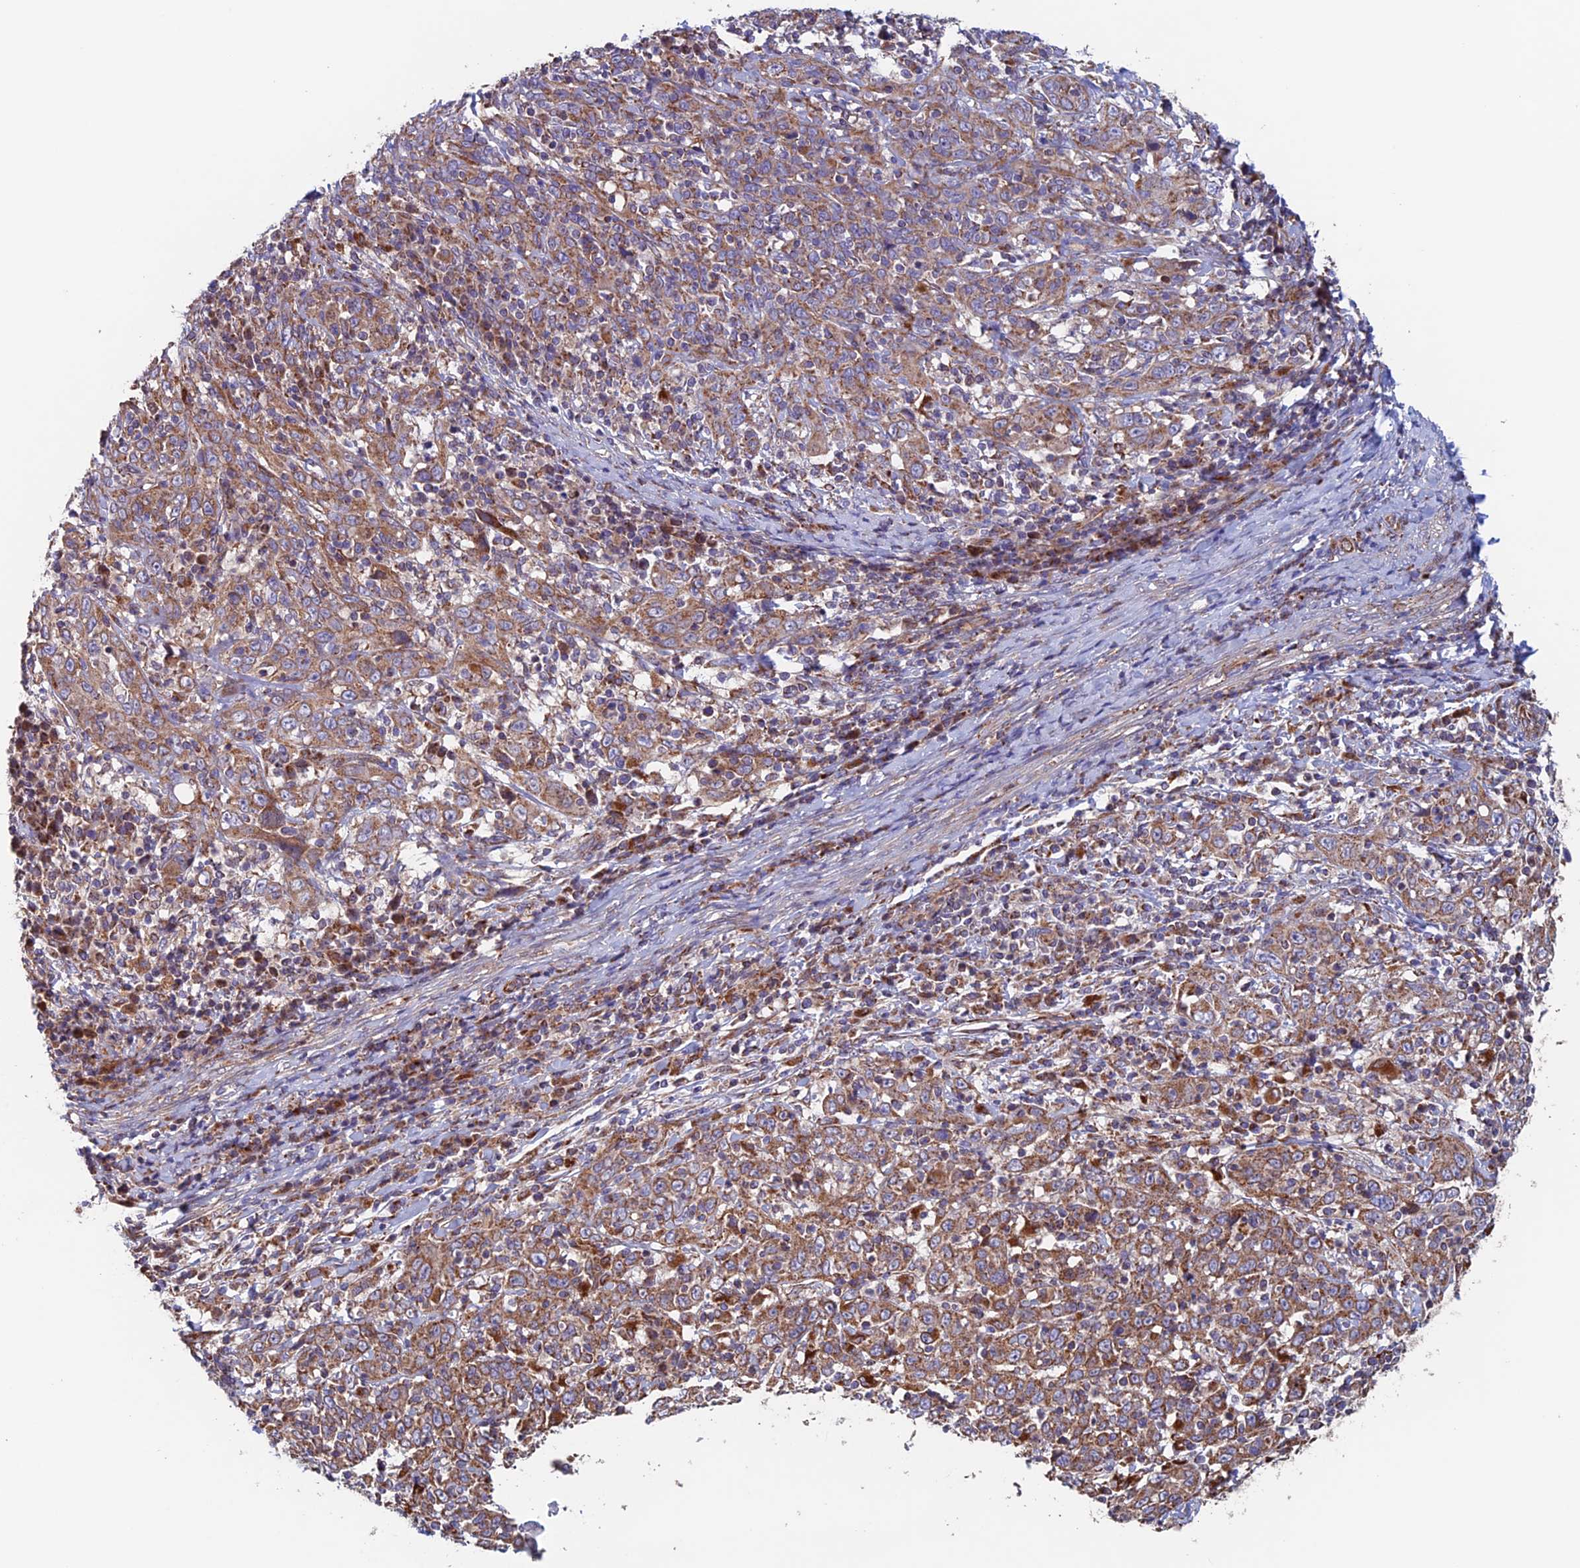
{"staining": {"intensity": "moderate", "quantity": ">75%", "location": "cytoplasmic/membranous"}, "tissue": "cervical cancer", "cell_type": "Tumor cells", "image_type": "cancer", "snomed": [{"axis": "morphology", "description": "Squamous cell carcinoma, NOS"}, {"axis": "topography", "description": "Cervix"}], "caption": "This is an image of IHC staining of cervical cancer (squamous cell carcinoma), which shows moderate expression in the cytoplasmic/membranous of tumor cells.", "gene": "MRPL1", "patient": {"sex": "female", "age": 46}}